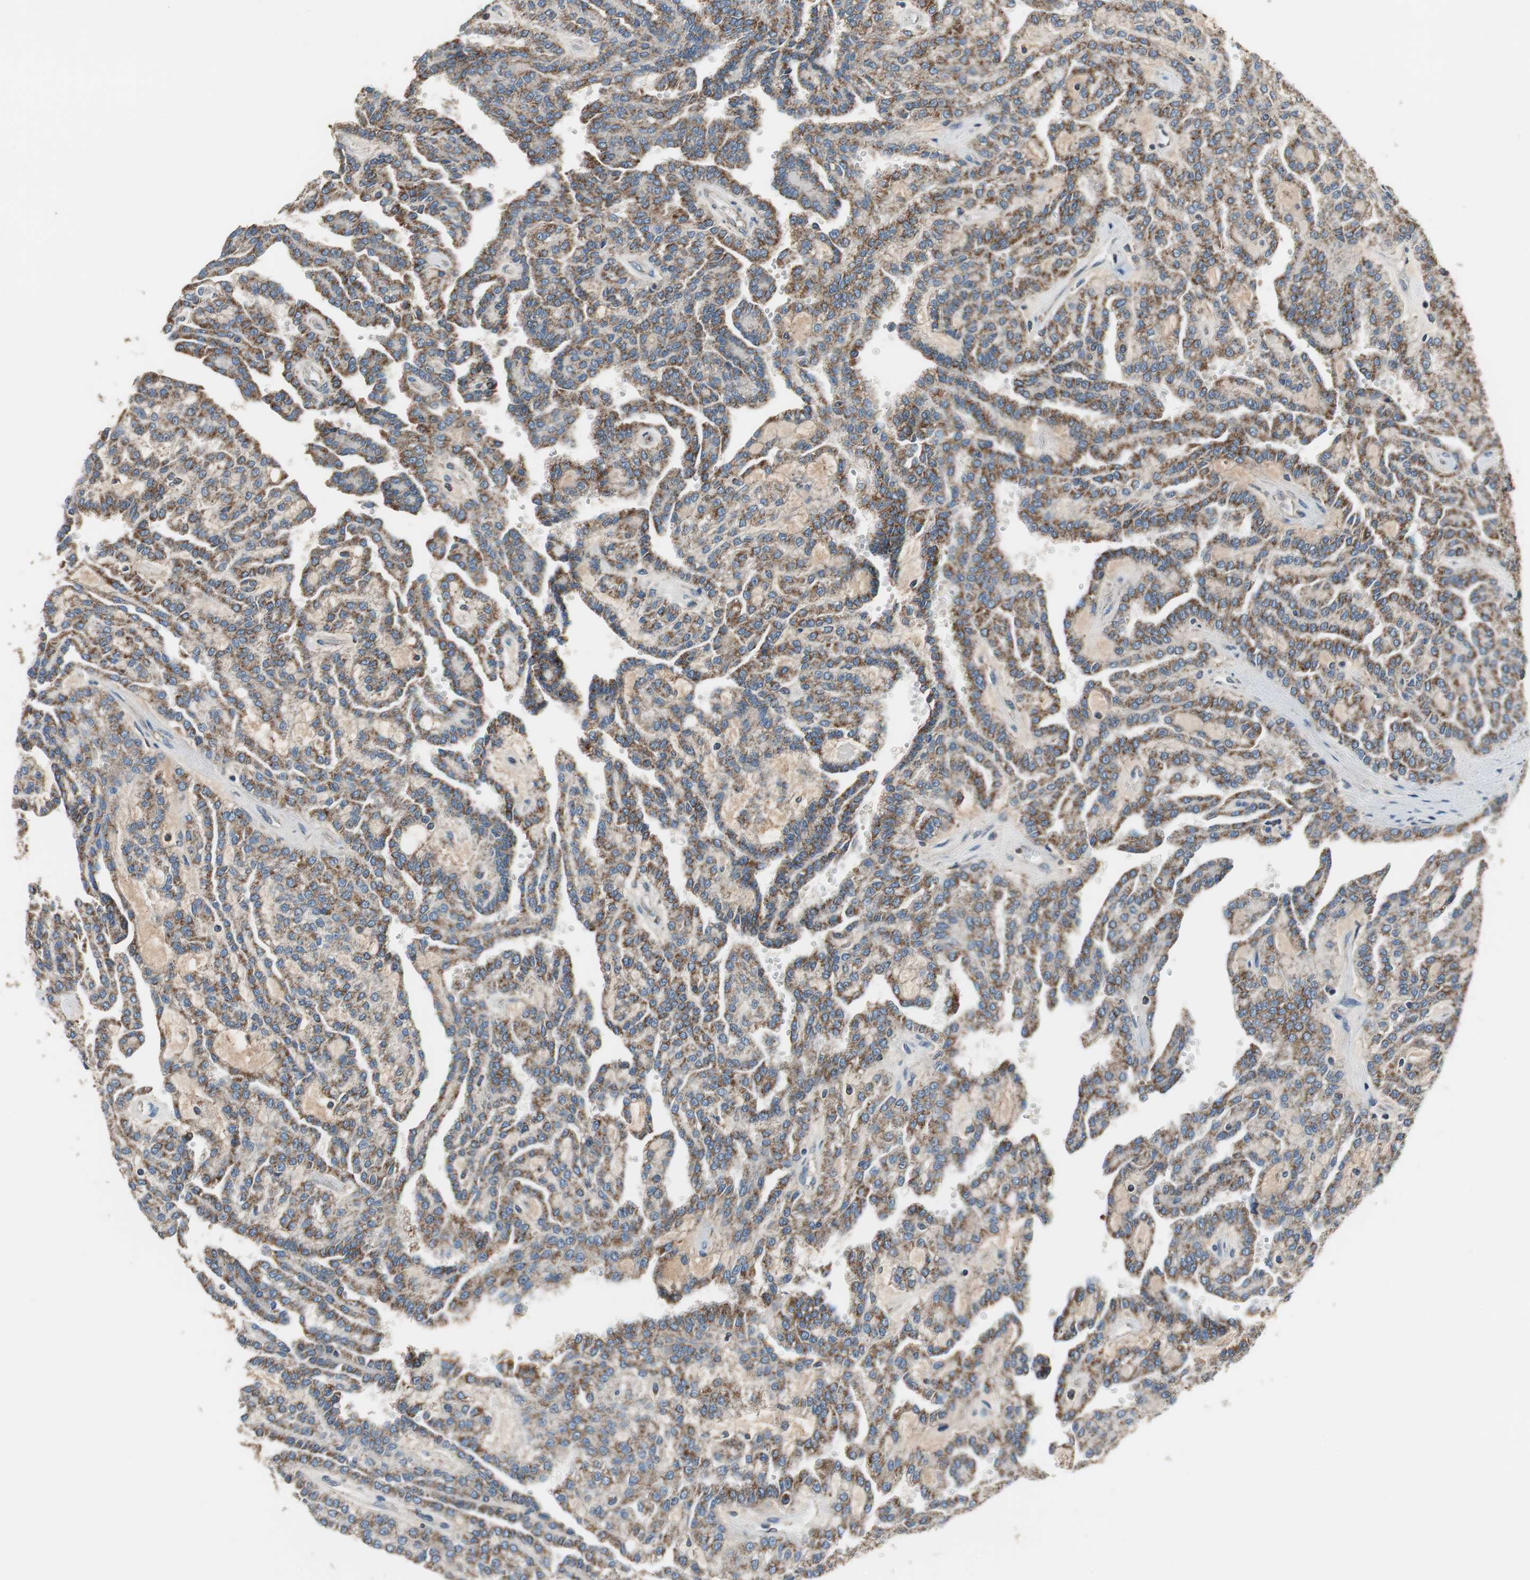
{"staining": {"intensity": "strong", "quantity": ">75%", "location": "cytoplasmic/membranous"}, "tissue": "renal cancer", "cell_type": "Tumor cells", "image_type": "cancer", "snomed": [{"axis": "morphology", "description": "Adenocarcinoma, NOS"}, {"axis": "topography", "description": "Kidney"}], "caption": "Protein expression analysis of adenocarcinoma (renal) exhibits strong cytoplasmic/membranous positivity in about >75% of tumor cells. (DAB (3,3'-diaminobenzidine) IHC, brown staining for protein, blue staining for nuclei).", "gene": "PI4KB", "patient": {"sex": "male", "age": 63}}